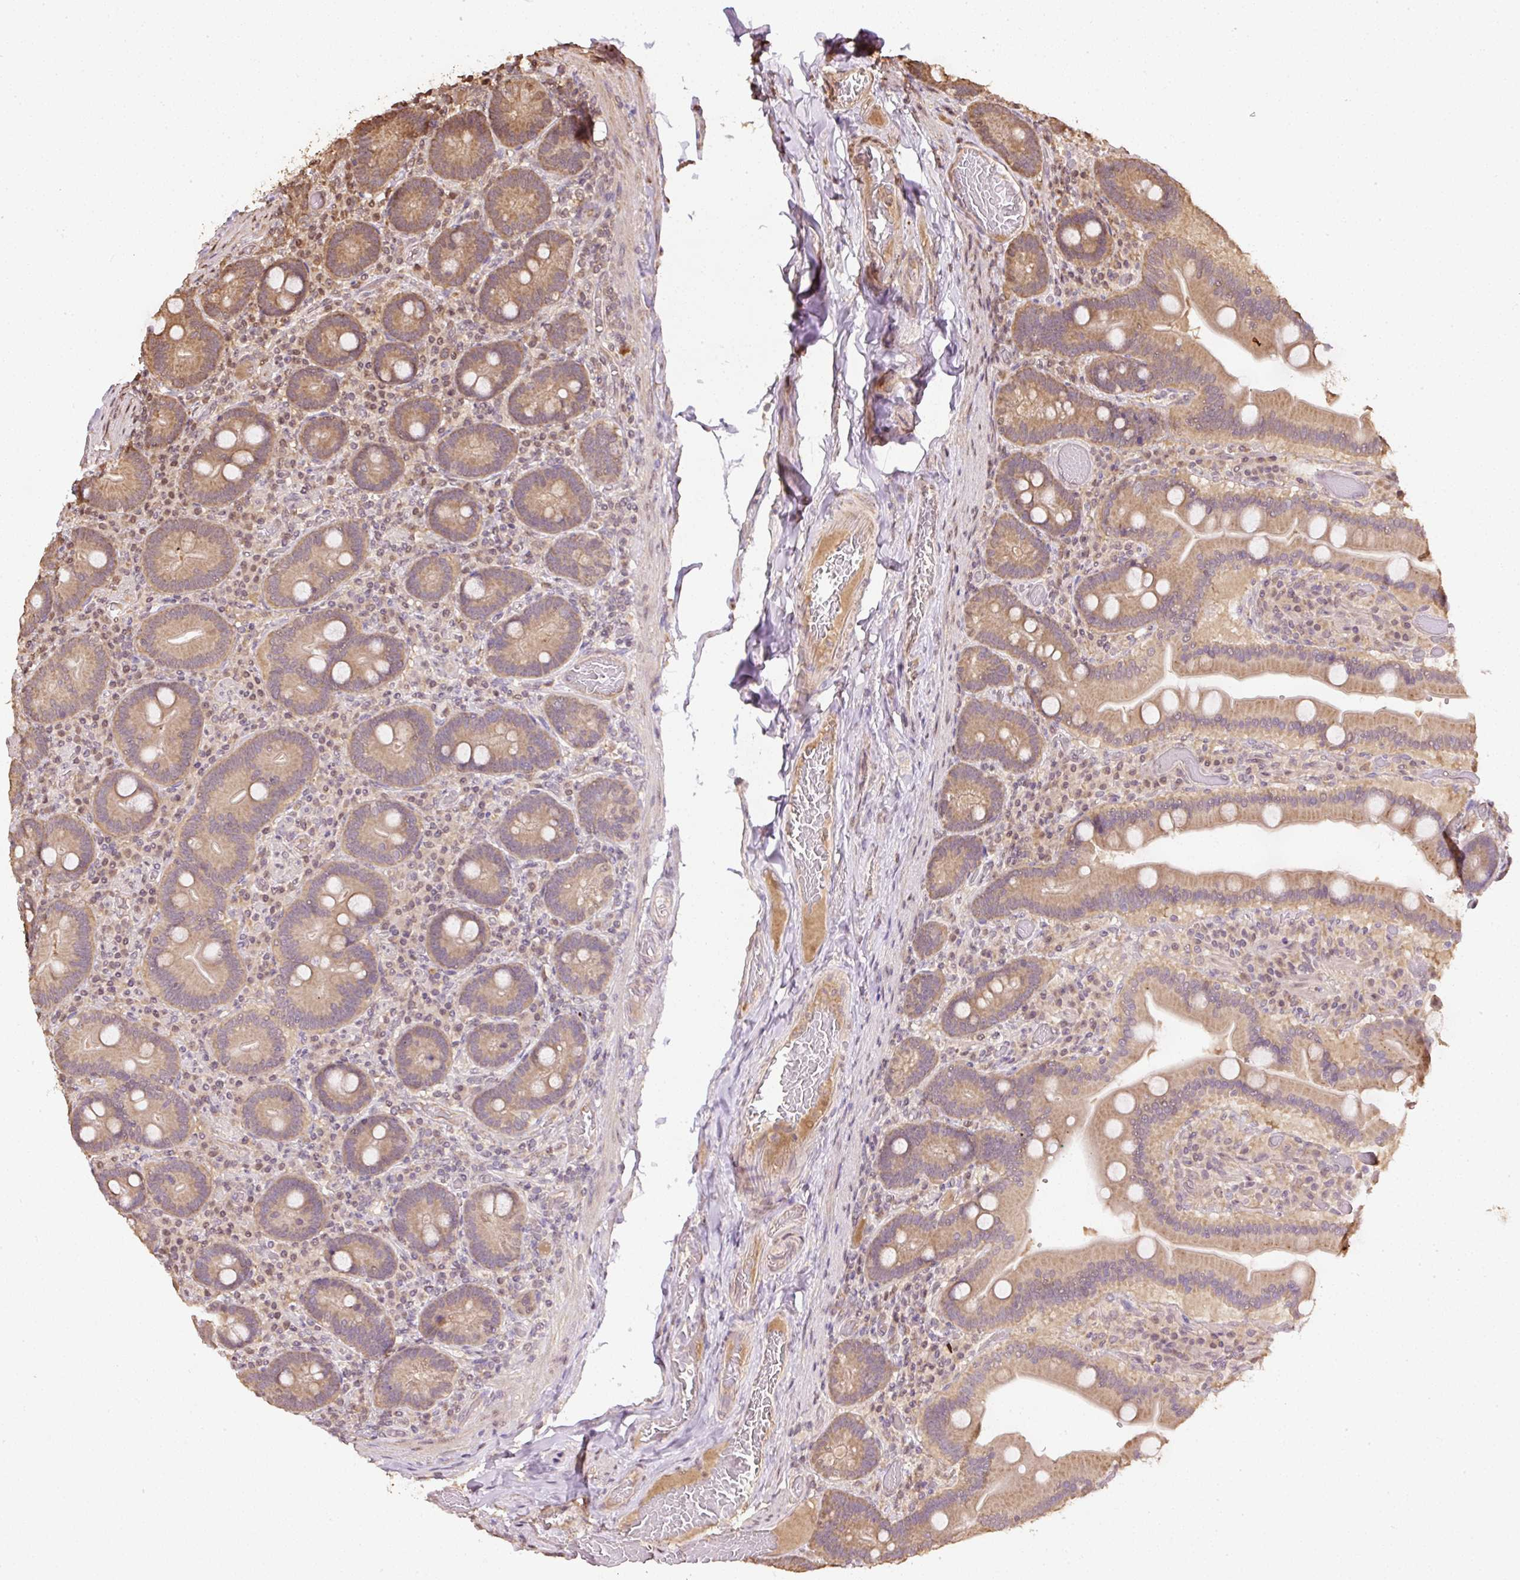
{"staining": {"intensity": "moderate", "quantity": ">75%", "location": "cytoplasmic/membranous"}, "tissue": "duodenum", "cell_type": "Glandular cells", "image_type": "normal", "snomed": [{"axis": "morphology", "description": "Normal tissue, NOS"}, {"axis": "topography", "description": "Duodenum"}], "caption": "A high-resolution histopathology image shows immunohistochemistry (IHC) staining of benign duodenum, which shows moderate cytoplasmic/membranous positivity in about >75% of glandular cells. (Brightfield microscopy of DAB IHC at high magnification).", "gene": "TMEM170B", "patient": {"sex": "female", "age": 62}}